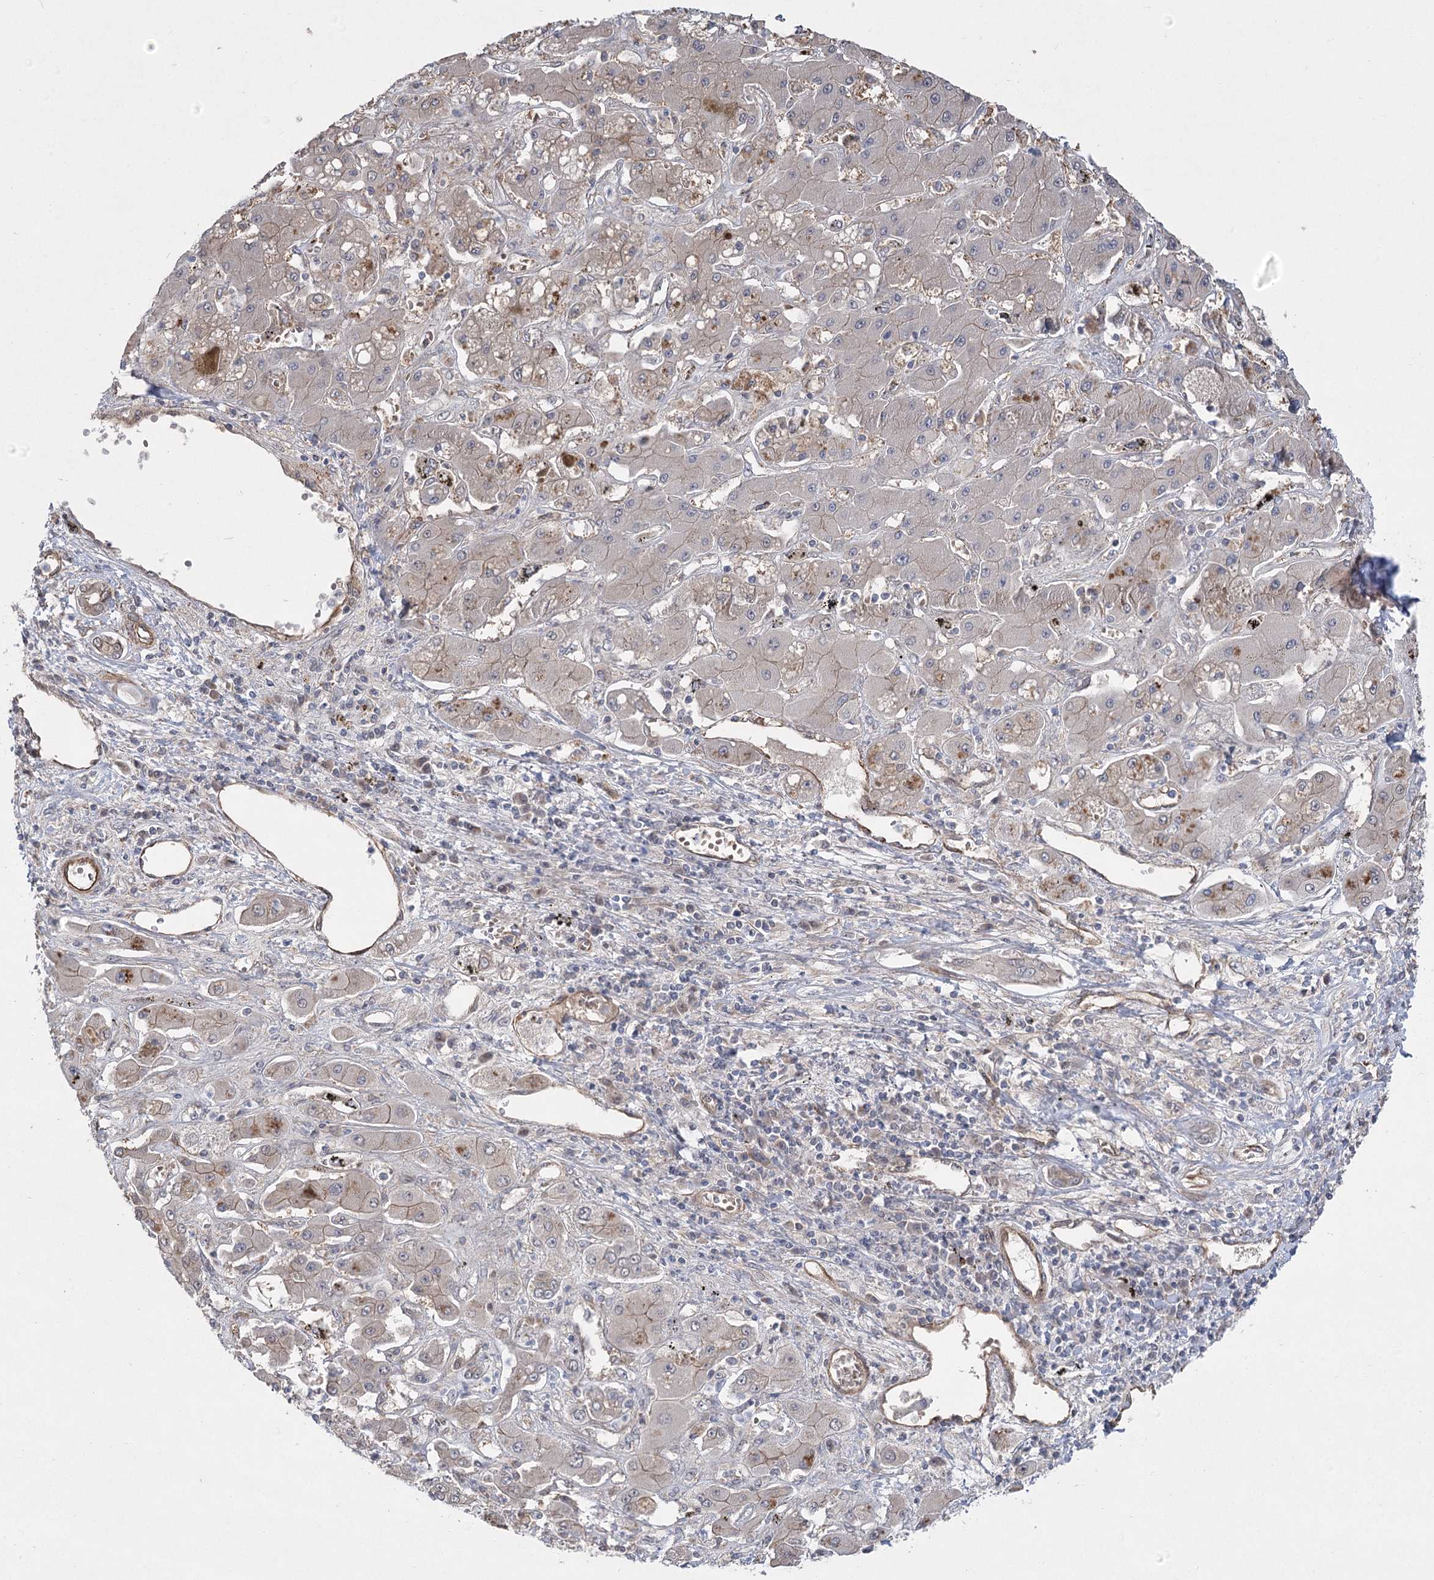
{"staining": {"intensity": "negative", "quantity": "none", "location": "none"}, "tissue": "liver cancer", "cell_type": "Tumor cells", "image_type": "cancer", "snomed": [{"axis": "morphology", "description": "Cholangiocarcinoma"}, {"axis": "topography", "description": "Liver"}], "caption": "Tumor cells show no significant positivity in liver cholangiocarcinoma. The staining was performed using DAB (3,3'-diaminobenzidine) to visualize the protein expression in brown, while the nuclei were stained in blue with hematoxylin (Magnification: 20x).", "gene": "RWDD4", "patient": {"sex": "male", "age": 67}}